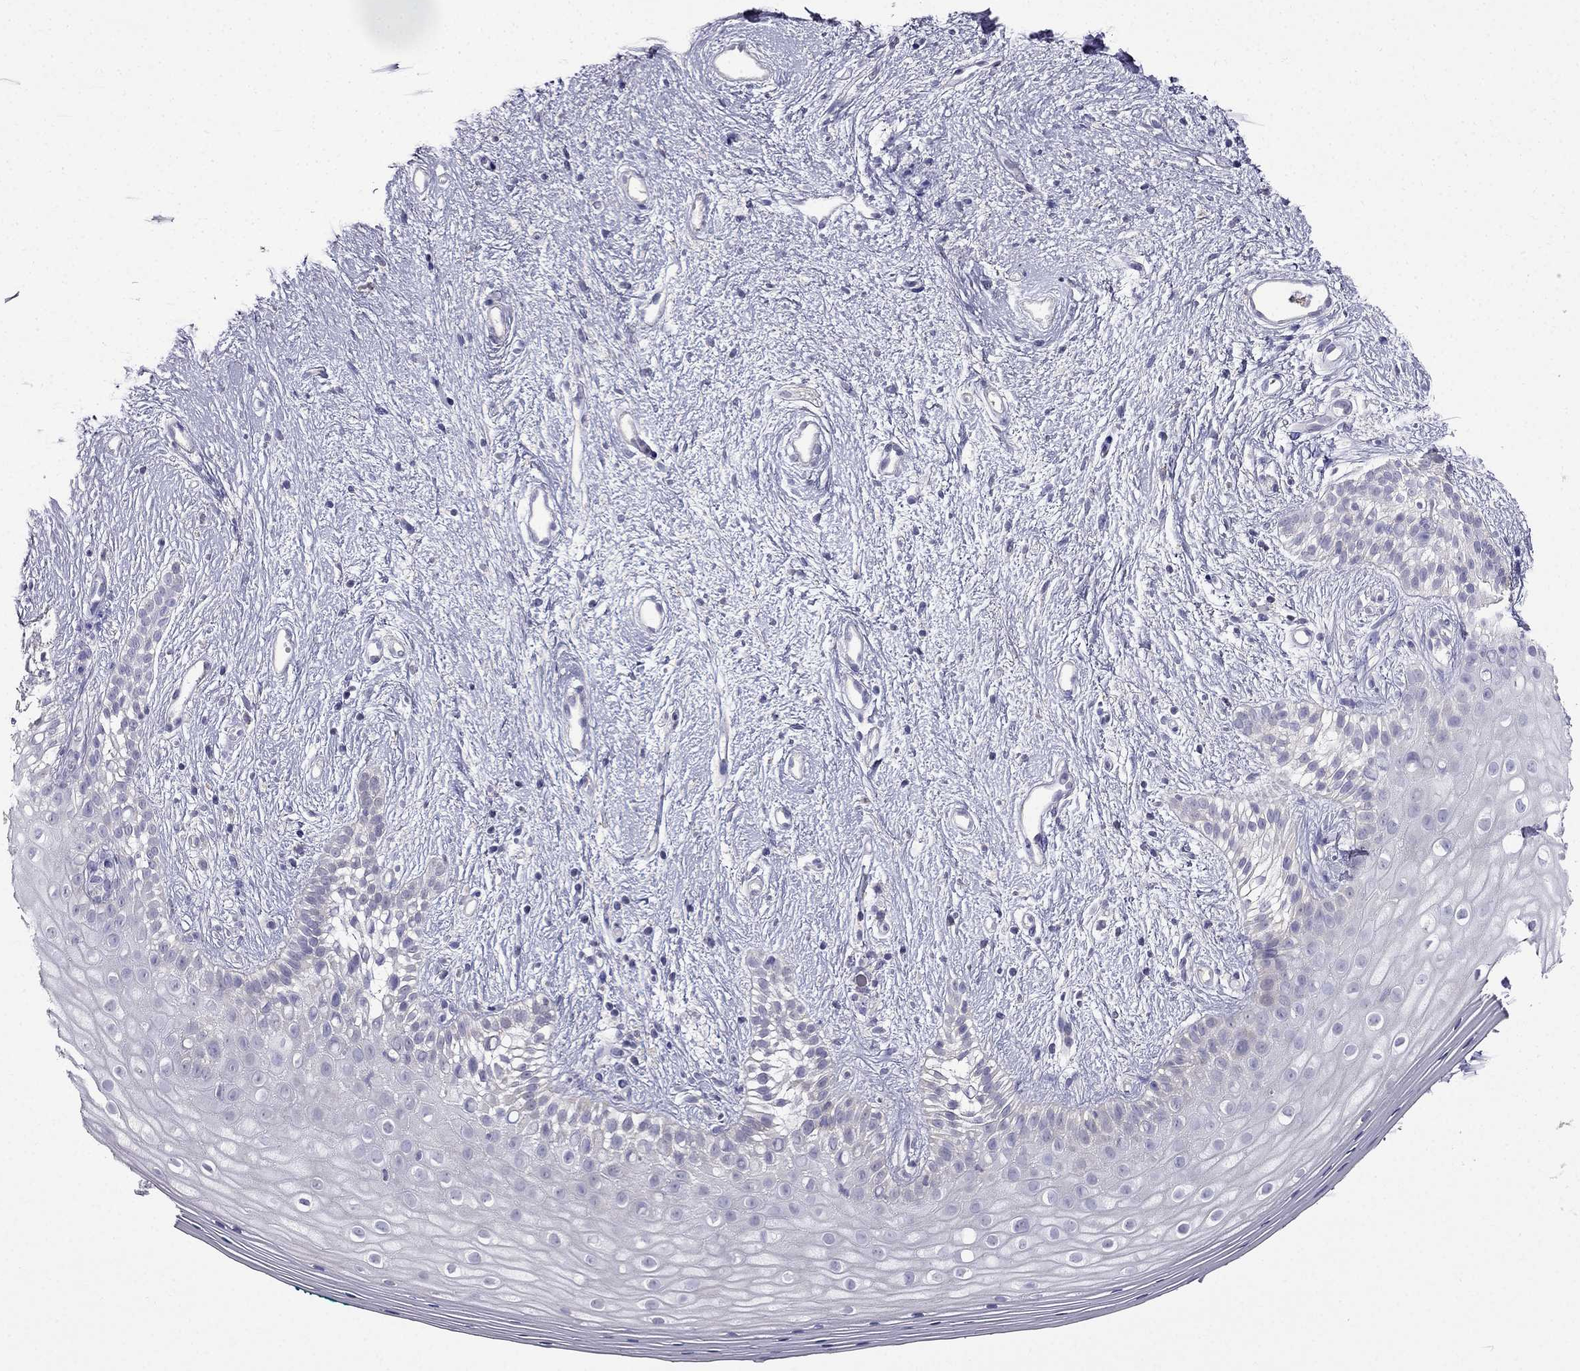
{"staining": {"intensity": "negative", "quantity": "none", "location": "none"}, "tissue": "vagina", "cell_type": "Squamous epithelial cells", "image_type": "normal", "snomed": [{"axis": "morphology", "description": "Normal tissue, NOS"}, {"axis": "topography", "description": "Vagina"}], "caption": "Immunohistochemistry (IHC) of normal vagina exhibits no staining in squamous epithelial cells.", "gene": "AS3MT", "patient": {"sex": "female", "age": 47}}